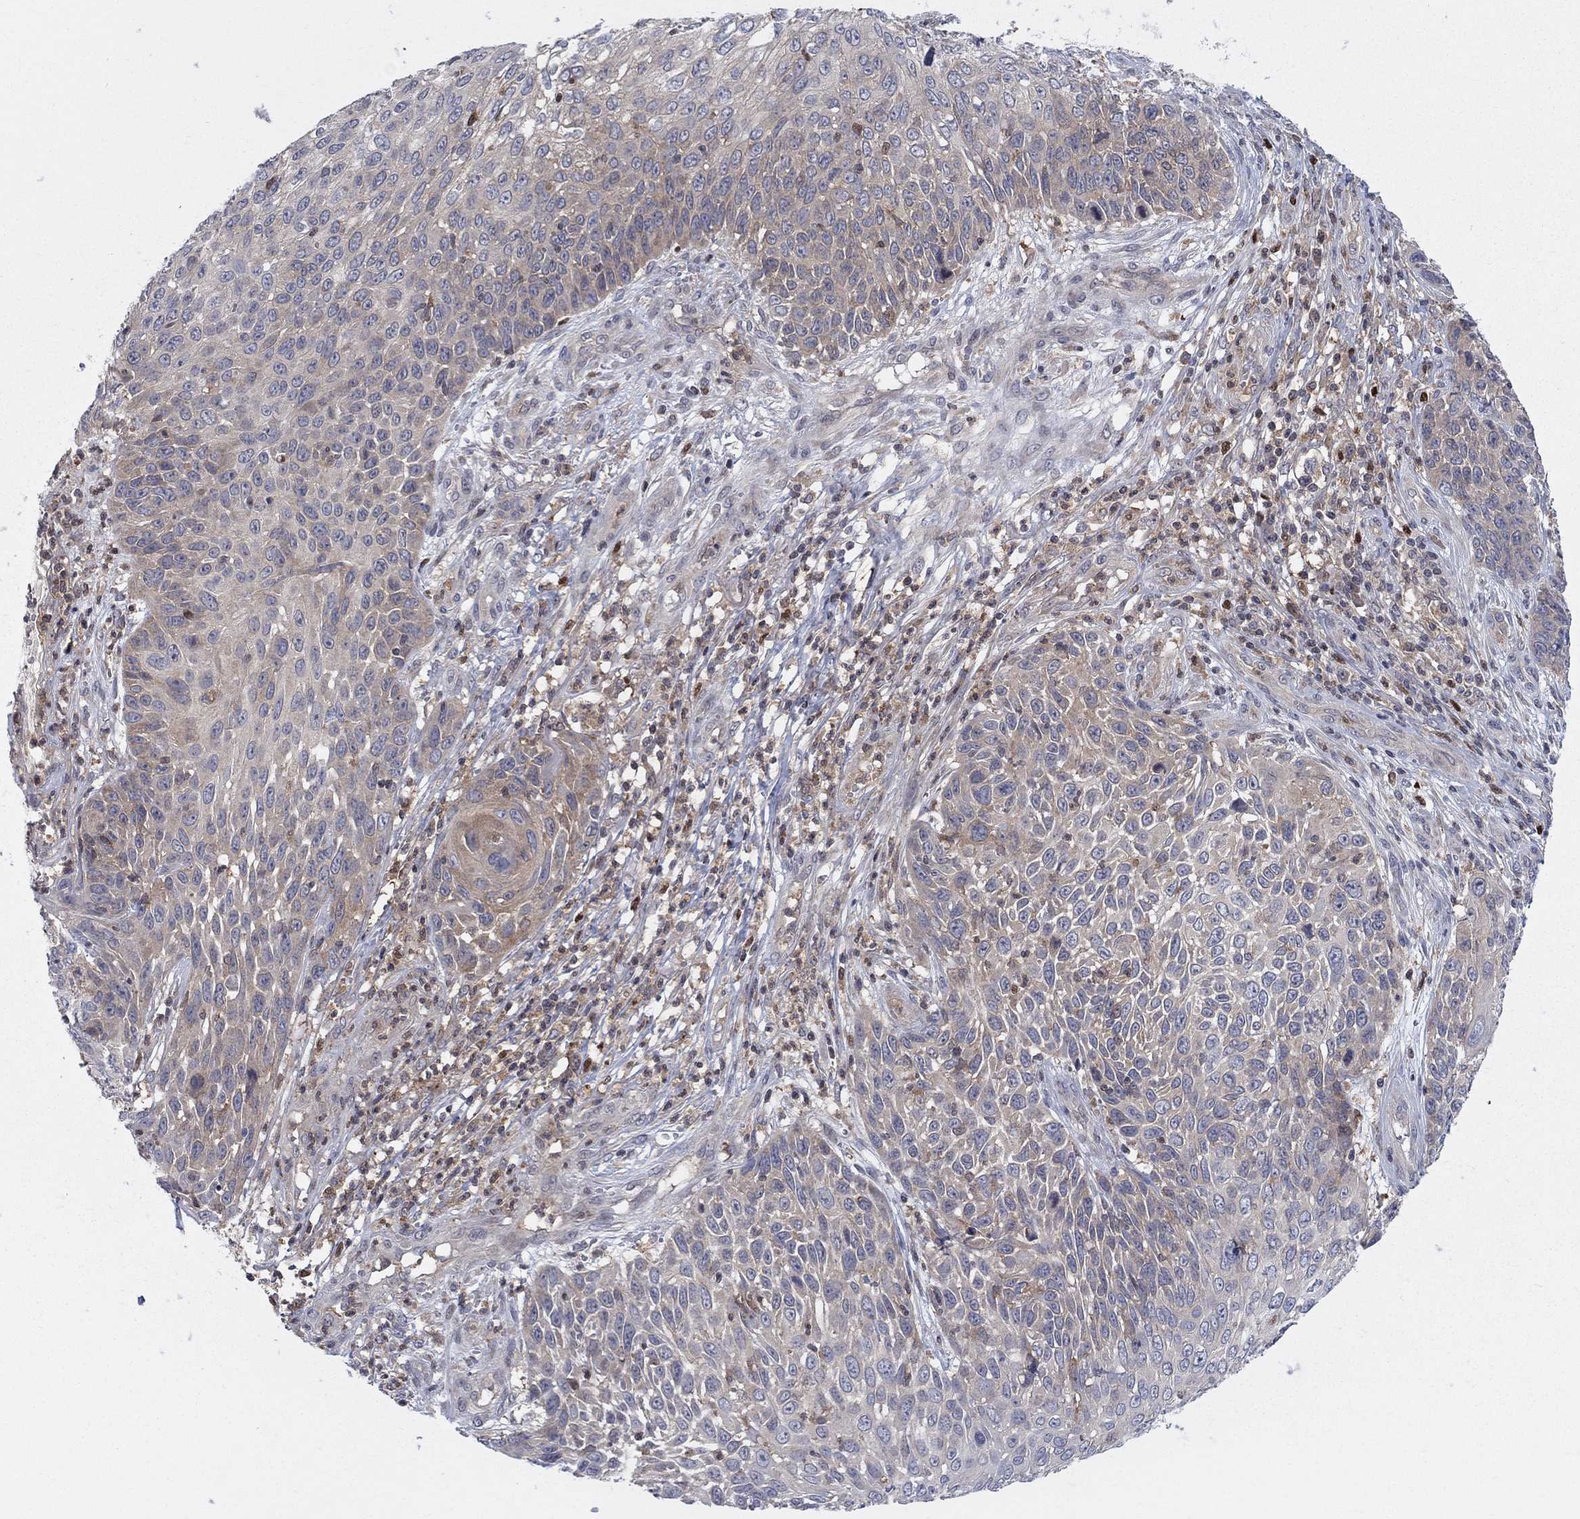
{"staining": {"intensity": "weak", "quantity": "<25%", "location": "cytoplasmic/membranous"}, "tissue": "skin cancer", "cell_type": "Tumor cells", "image_type": "cancer", "snomed": [{"axis": "morphology", "description": "Squamous cell carcinoma, NOS"}, {"axis": "topography", "description": "Skin"}], "caption": "Micrograph shows no protein expression in tumor cells of skin cancer tissue.", "gene": "ZNHIT3", "patient": {"sex": "male", "age": 92}}